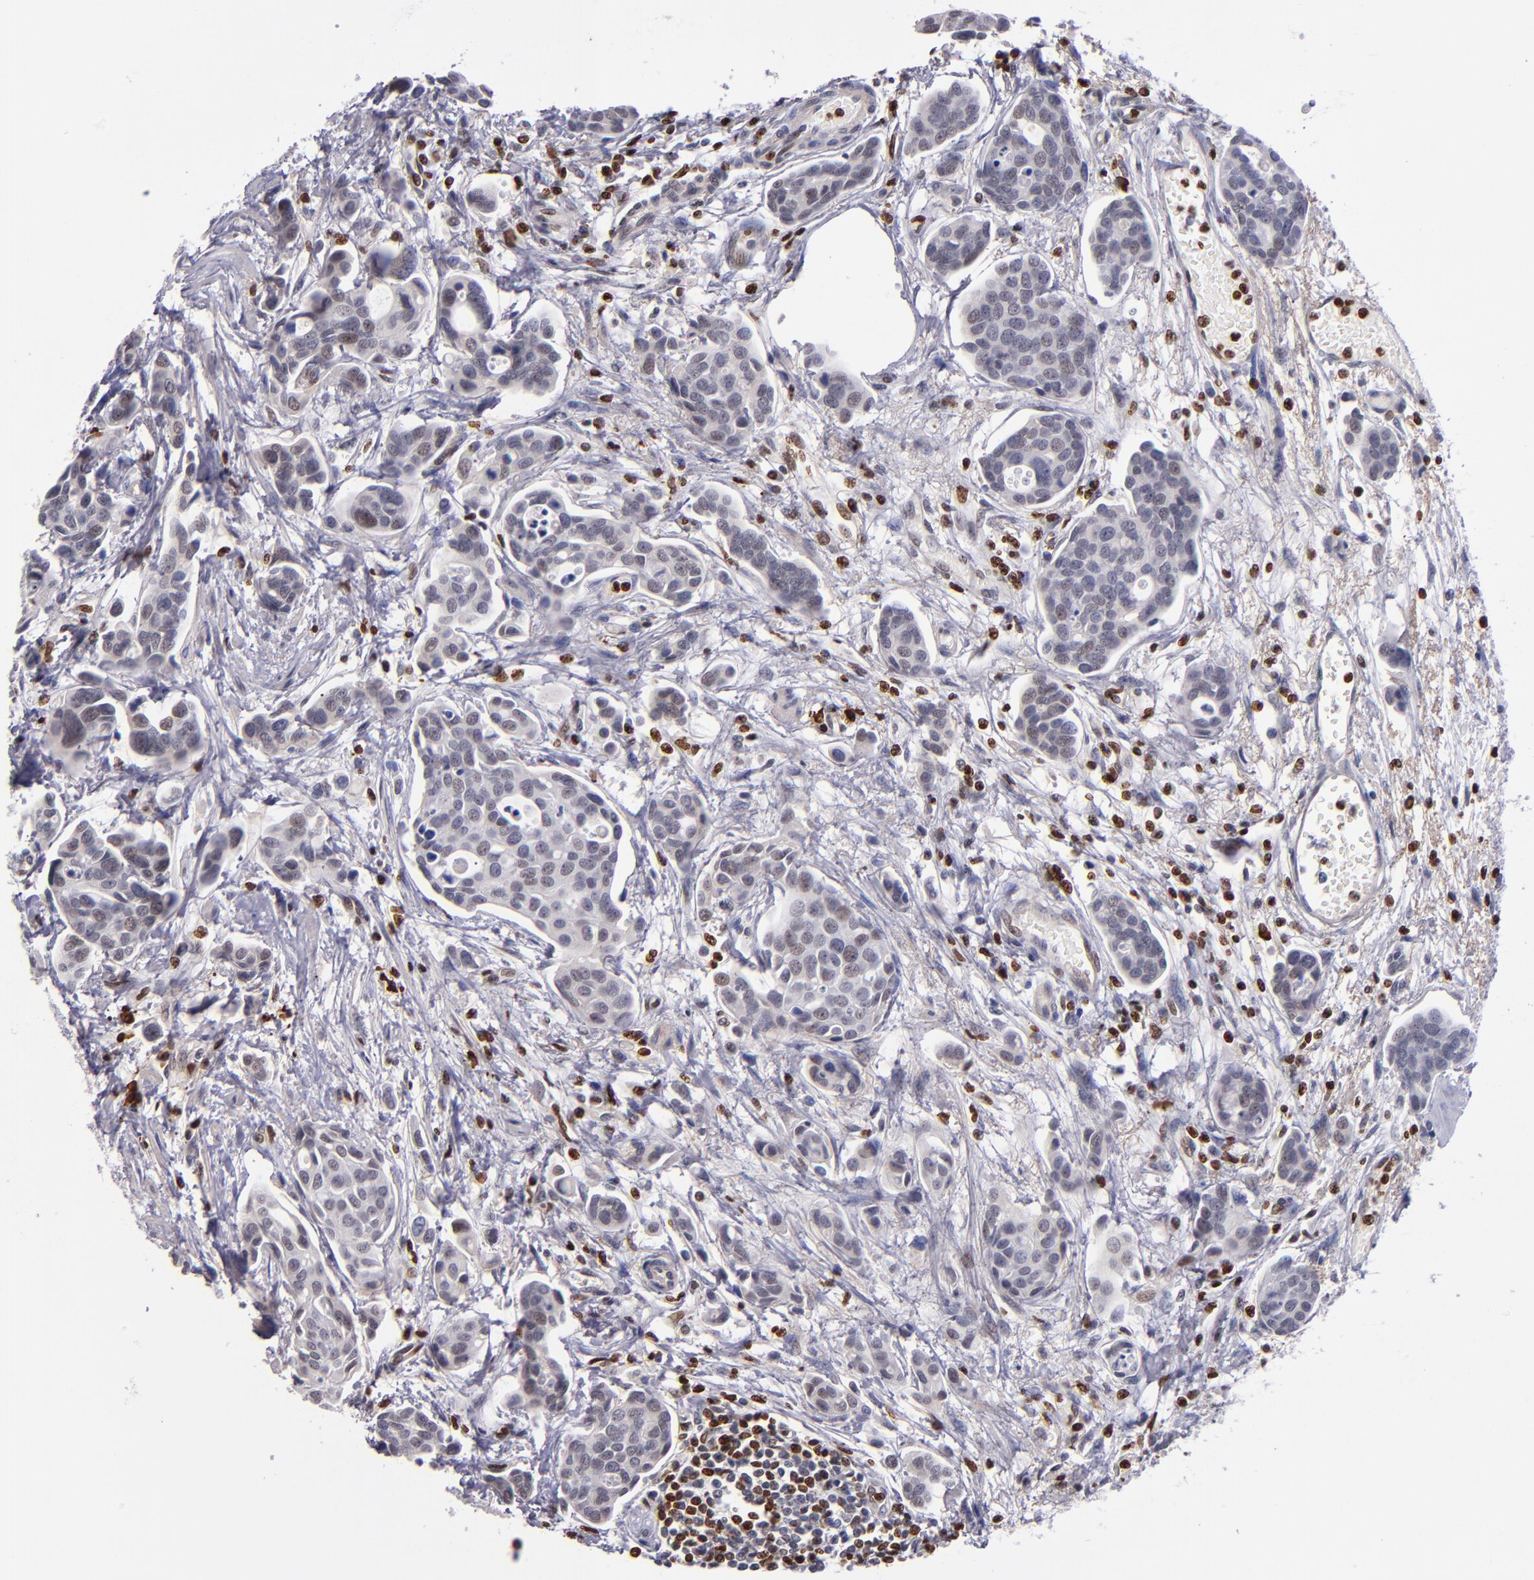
{"staining": {"intensity": "weak", "quantity": "<25%", "location": "nuclear"}, "tissue": "urothelial cancer", "cell_type": "Tumor cells", "image_type": "cancer", "snomed": [{"axis": "morphology", "description": "Urothelial carcinoma, High grade"}, {"axis": "topography", "description": "Urinary bladder"}], "caption": "This is a histopathology image of immunohistochemistry staining of high-grade urothelial carcinoma, which shows no expression in tumor cells. Brightfield microscopy of IHC stained with DAB (brown) and hematoxylin (blue), captured at high magnification.", "gene": "CDKL5", "patient": {"sex": "male", "age": 78}}